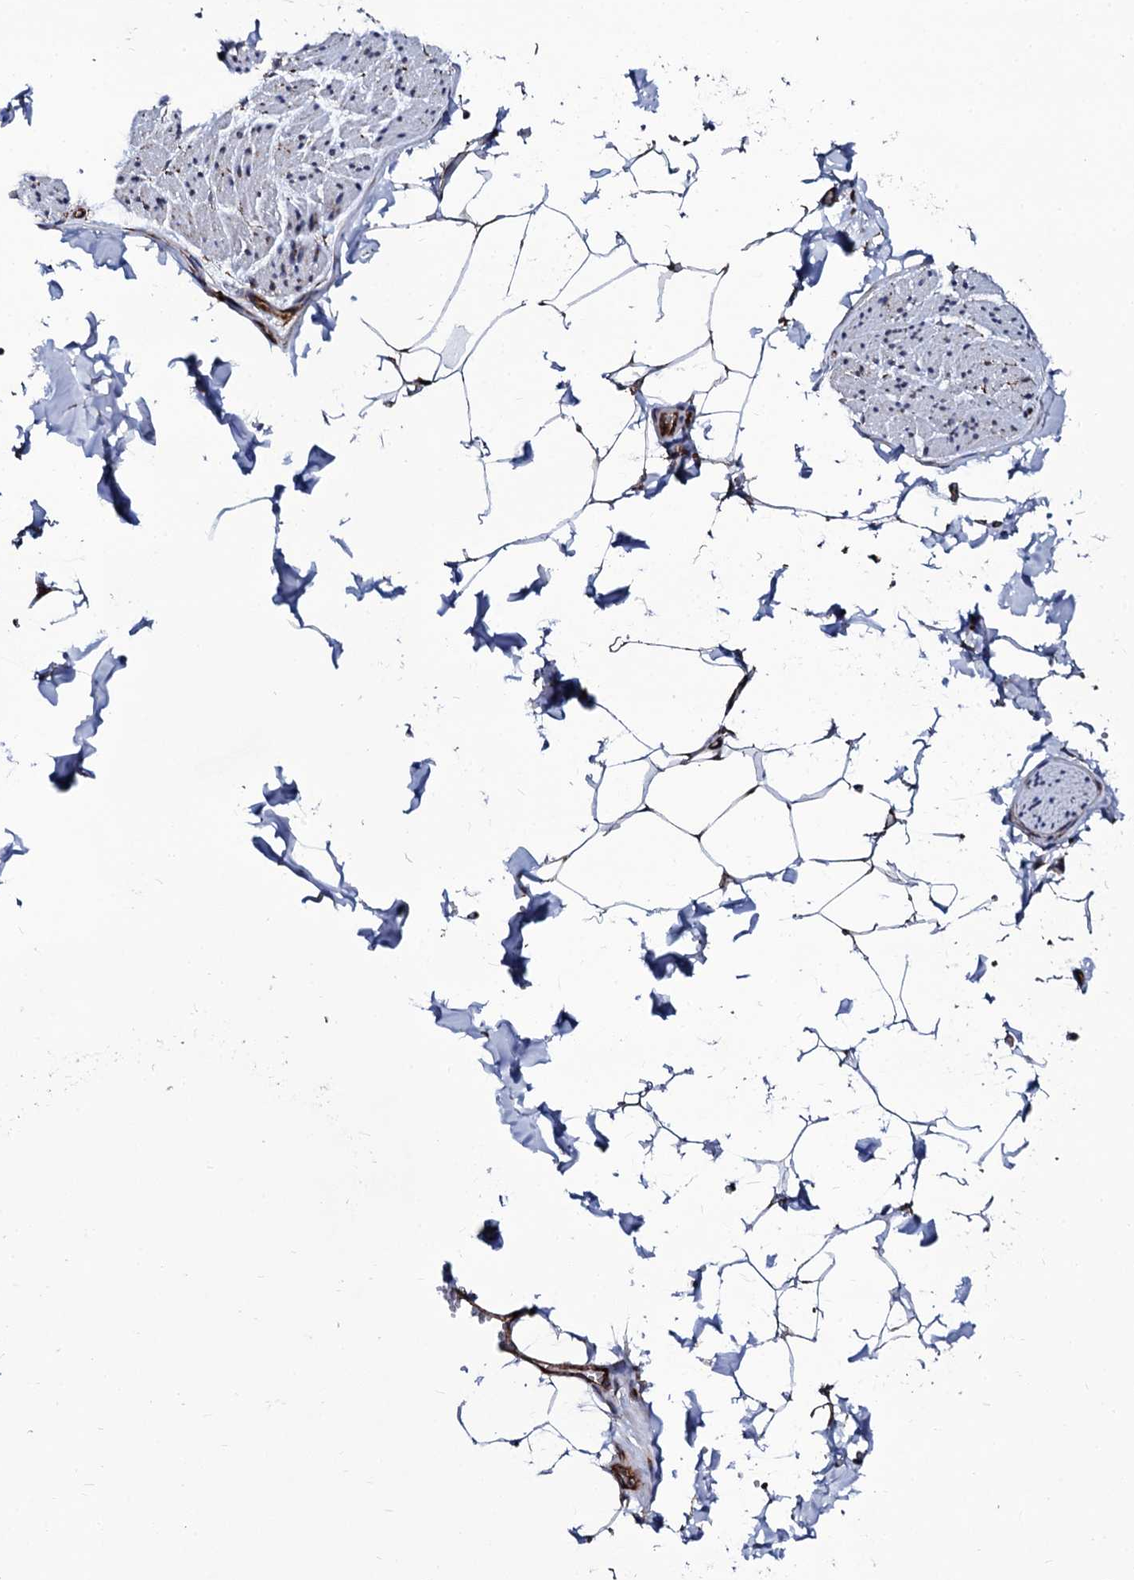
{"staining": {"intensity": "strong", "quantity": ">75%", "location": "cytoplasmic/membranous"}, "tissue": "adipose tissue", "cell_type": "Adipocytes", "image_type": "normal", "snomed": [{"axis": "morphology", "description": "Normal tissue, NOS"}, {"axis": "topography", "description": "Gallbladder"}, {"axis": "topography", "description": "Peripheral nerve tissue"}], "caption": "Immunohistochemistry (IHC) micrograph of benign adipose tissue: human adipose tissue stained using immunohistochemistry exhibits high levels of strong protein expression localized specifically in the cytoplasmic/membranous of adipocytes, appearing as a cytoplasmic/membranous brown color.", "gene": "SPTY2D1", "patient": {"sex": "male", "age": 38}}